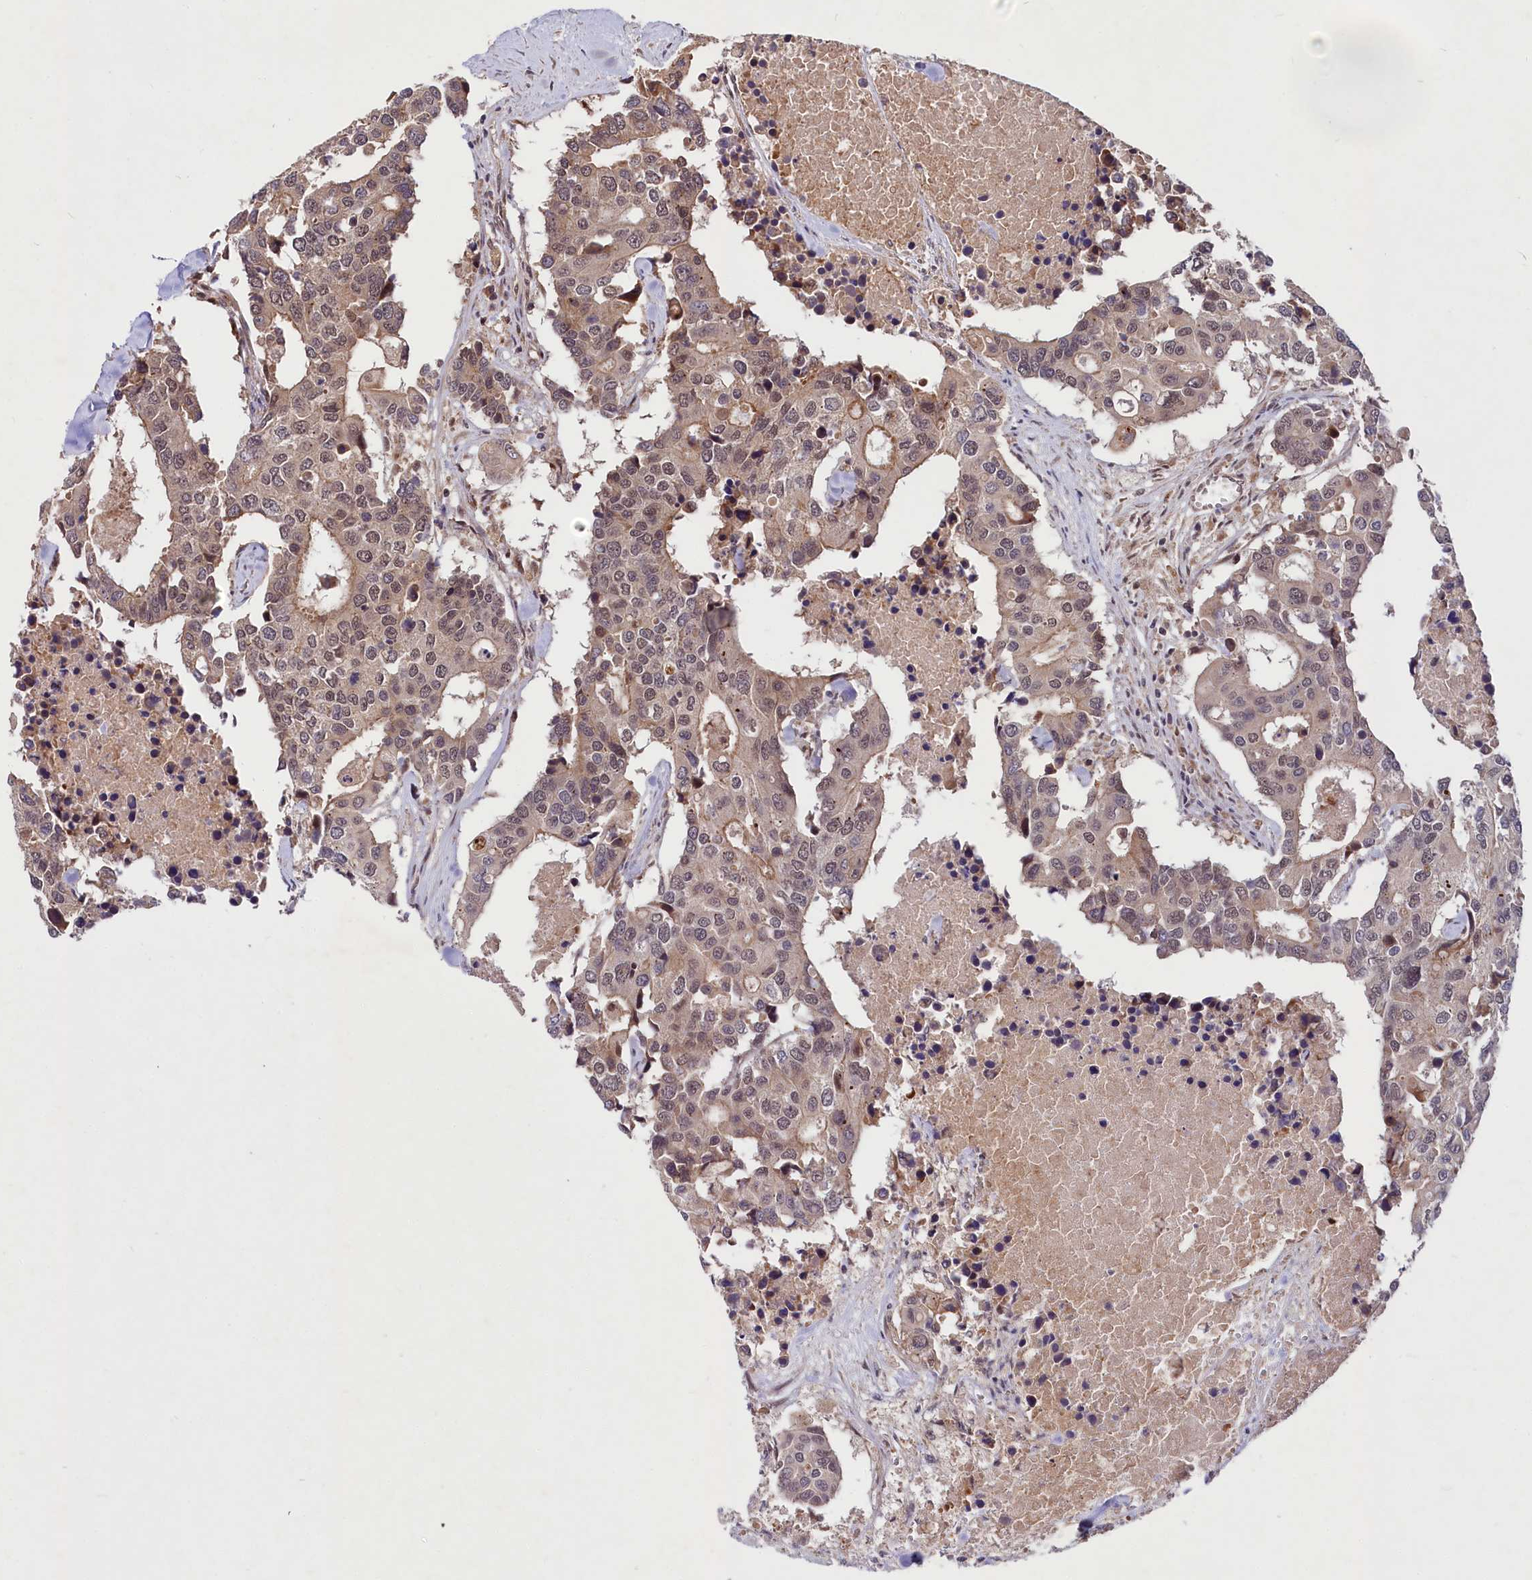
{"staining": {"intensity": "weak", "quantity": ">75%", "location": "cytoplasmic/membranous,nuclear"}, "tissue": "colorectal cancer", "cell_type": "Tumor cells", "image_type": "cancer", "snomed": [{"axis": "morphology", "description": "Adenocarcinoma, NOS"}, {"axis": "topography", "description": "Colon"}], "caption": "Protein staining by immunohistochemistry demonstrates weak cytoplasmic/membranous and nuclear positivity in approximately >75% of tumor cells in adenocarcinoma (colorectal).", "gene": "UBE3A", "patient": {"sex": "male", "age": 77}}